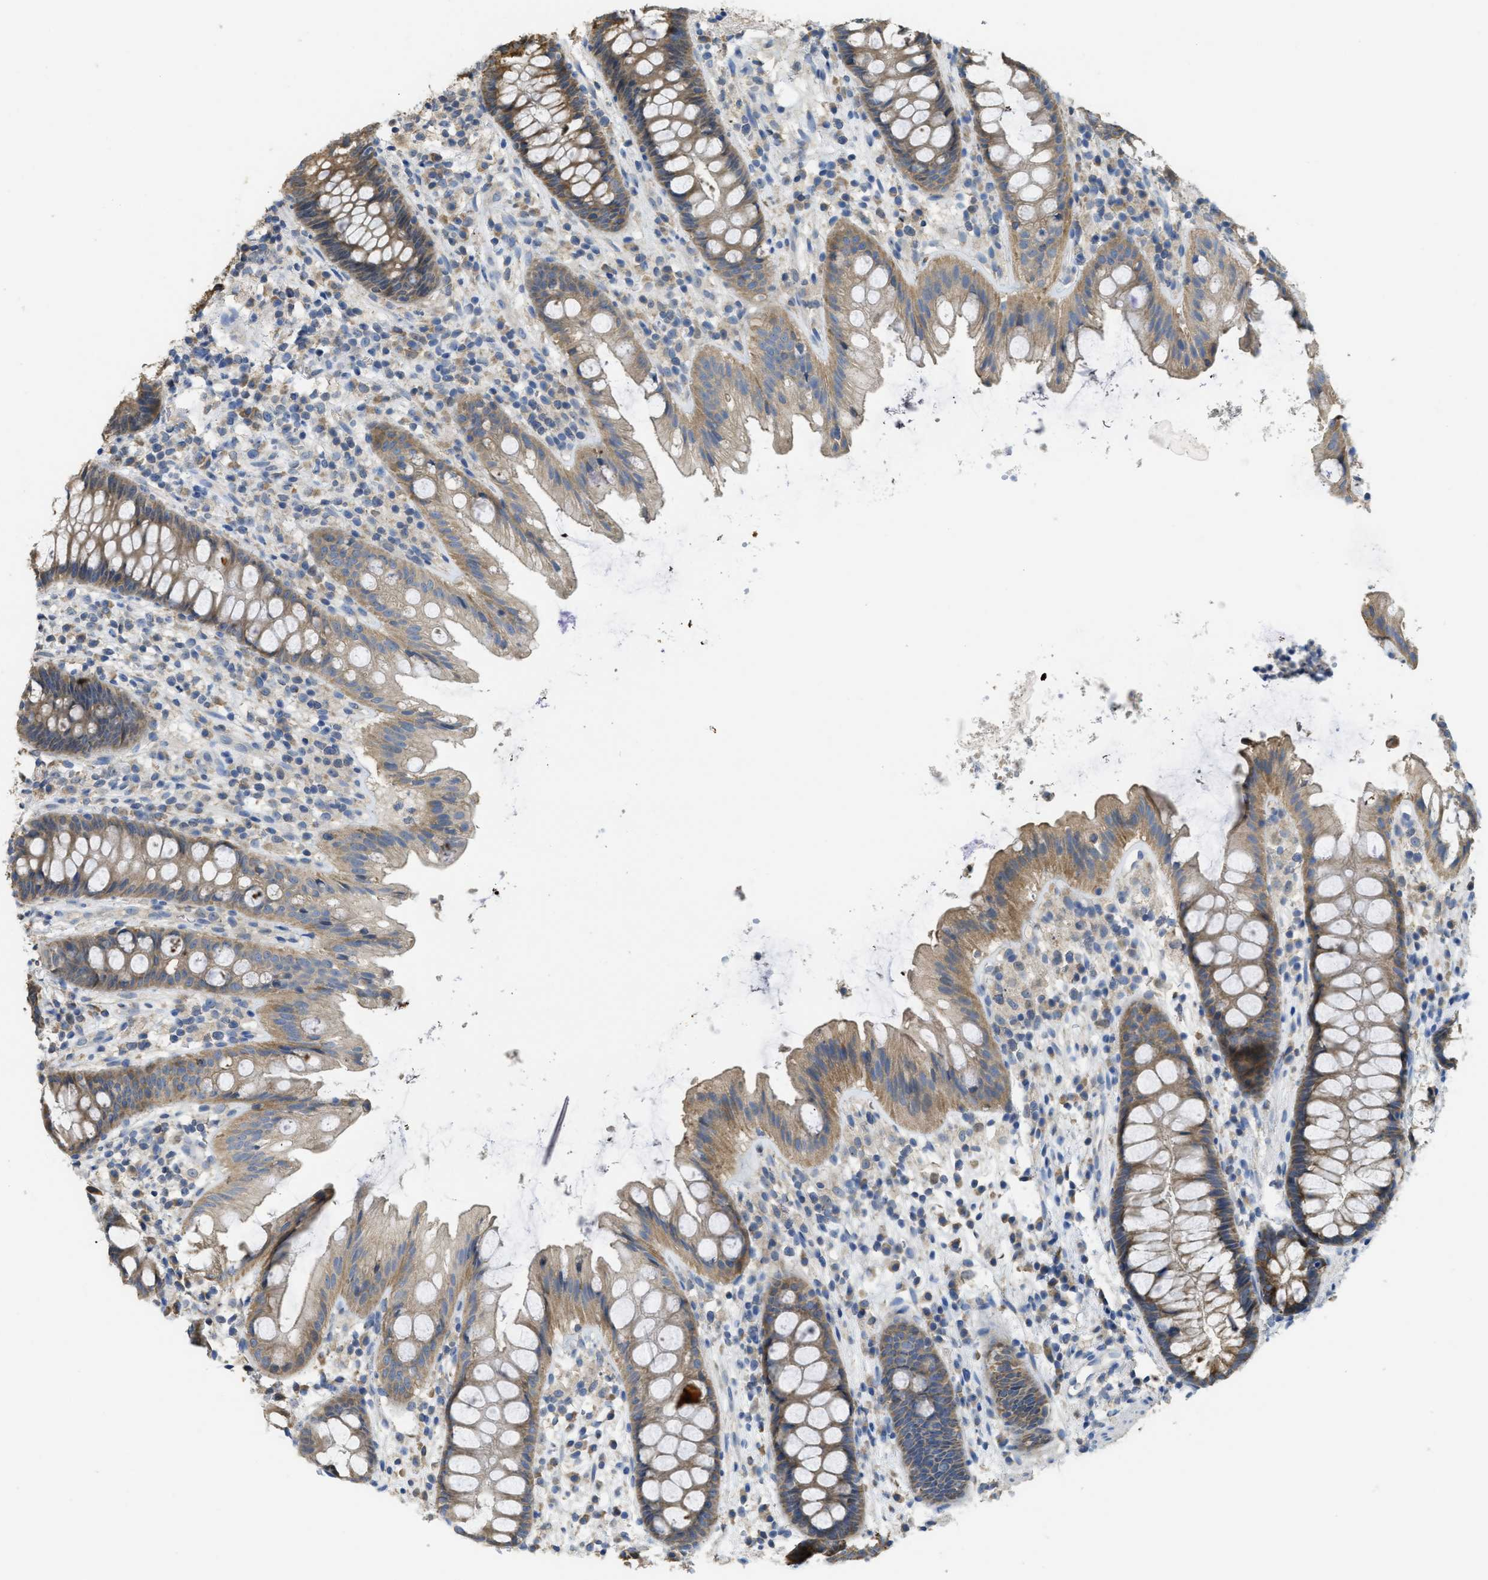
{"staining": {"intensity": "moderate", "quantity": ">75%", "location": "cytoplasmic/membranous"}, "tissue": "rectum", "cell_type": "Glandular cells", "image_type": "normal", "snomed": [{"axis": "morphology", "description": "Normal tissue, NOS"}, {"axis": "topography", "description": "Rectum"}], "caption": "Immunohistochemistry image of benign rectum: rectum stained using immunohistochemistry (IHC) shows medium levels of moderate protein expression localized specifically in the cytoplasmic/membranous of glandular cells, appearing as a cytoplasmic/membranous brown color.", "gene": "SFXN2", "patient": {"sex": "female", "age": 65}}